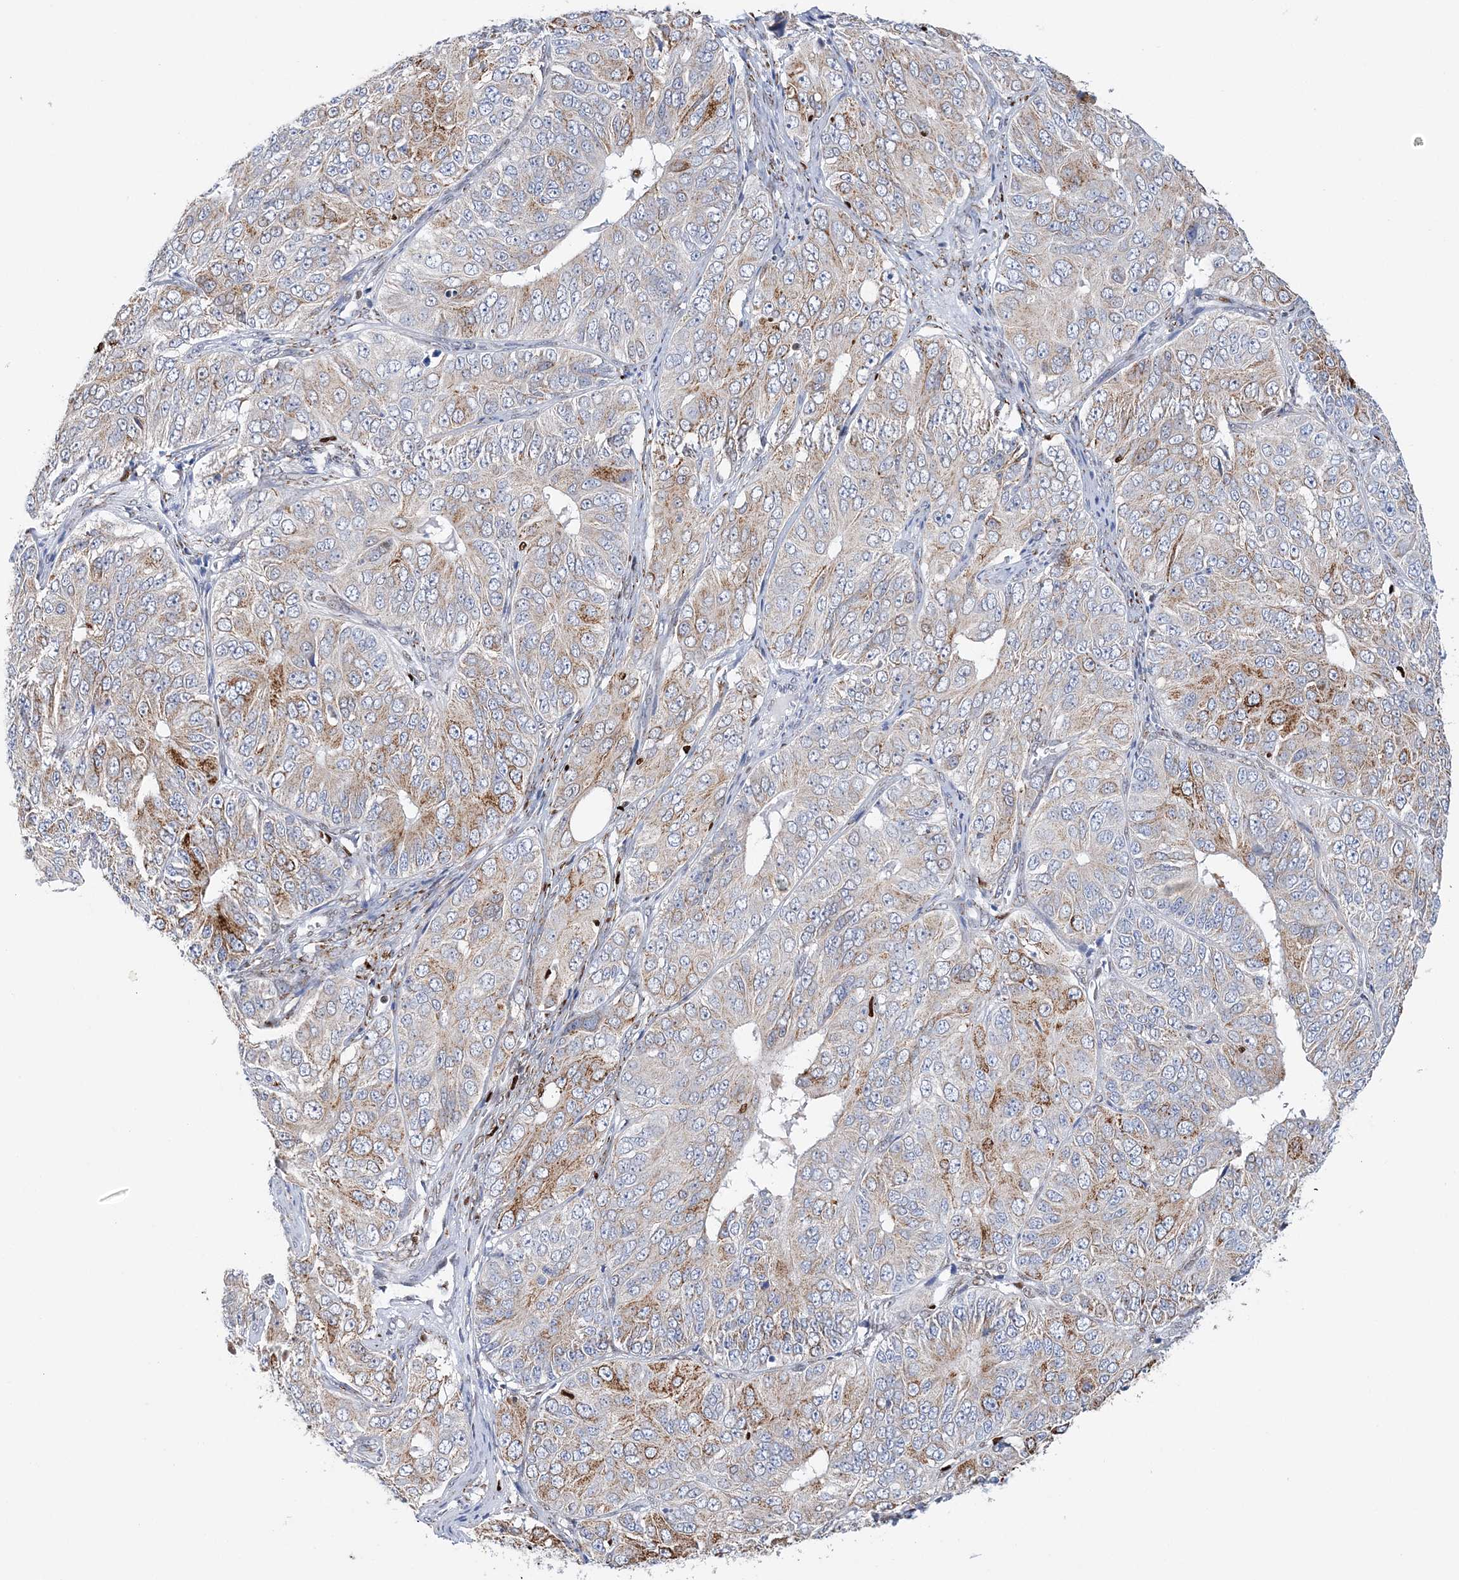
{"staining": {"intensity": "moderate", "quantity": "25%-75%", "location": "cytoplasmic/membranous"}, "tissue": "ovarian cancer", "cell_type": "Tumor cells", "image_type": "cancer", "snomed": [{"axis": "morphology", "description": "Carcinoma, endometroid"}, {"axis": "topography", "description": "Ovary"}], "caption": "Tumor cells reveal moderate cytoplasmic/membranous staining in about 25%-75% of cells in ovarian cancer.", "gene": "NIT2", "patient": {"sex": "female", "age": 51}}